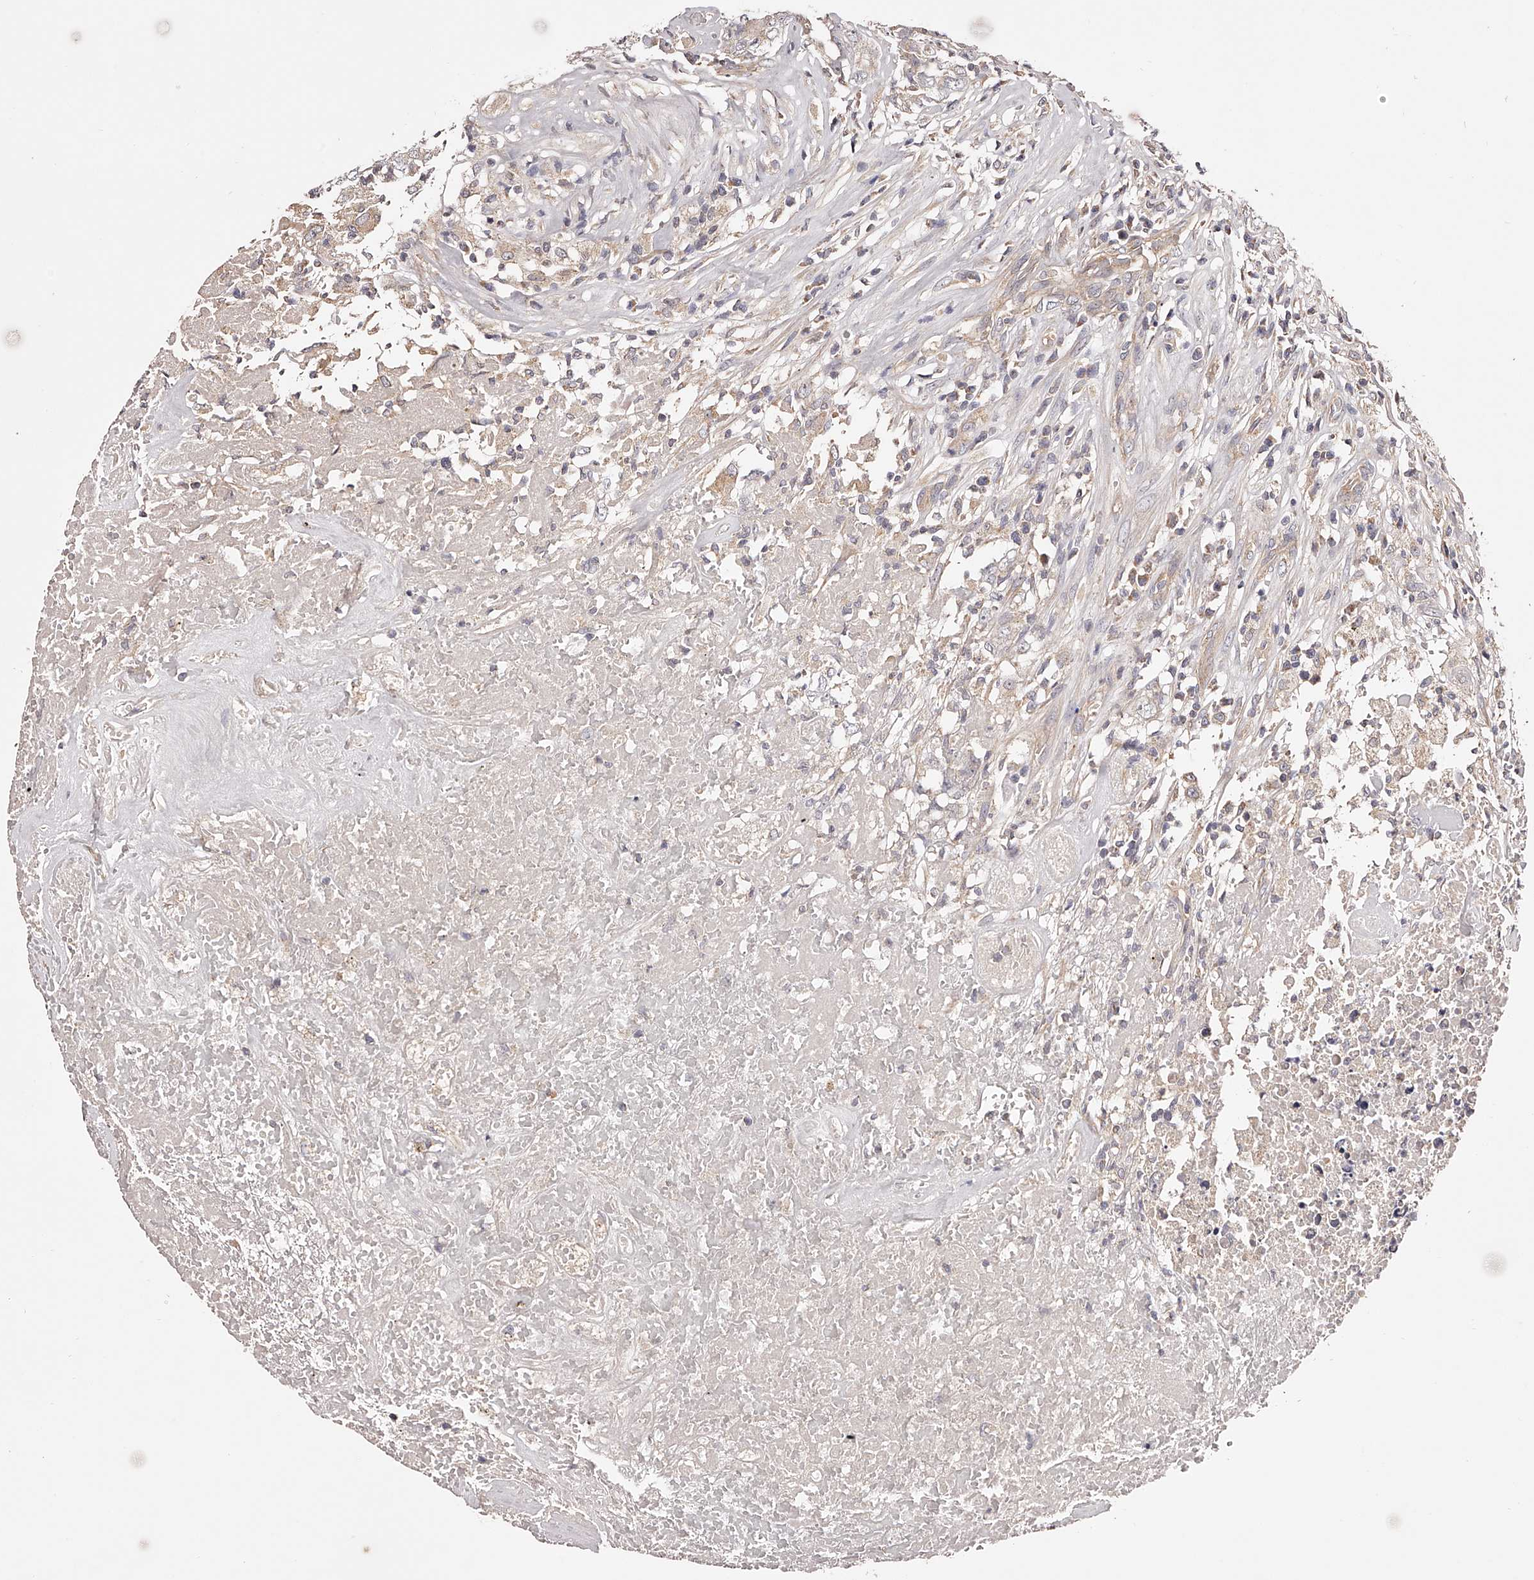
{"staining": {"intensity": "weak", "quantity": "<25%", "location": "cytoplasmic/membranous"}, "tissue": "testis cancer", "cell_type": "Tumor cells", "image_type": "cancer", "snomed": [{"axis": "morphology", "description": "Carcinoma, Embryonal, NOS"}, {"axis": "topography", "description": "Testis"}], "caption": "DAB (3,3'-diaminobenzidine) immunohistochemical staining of human embryonal carcinoma (testis) demonstrates no significant expression in tumor cells.", "gene": "USP21", "patient": {"sex": "male", "age": 26}}